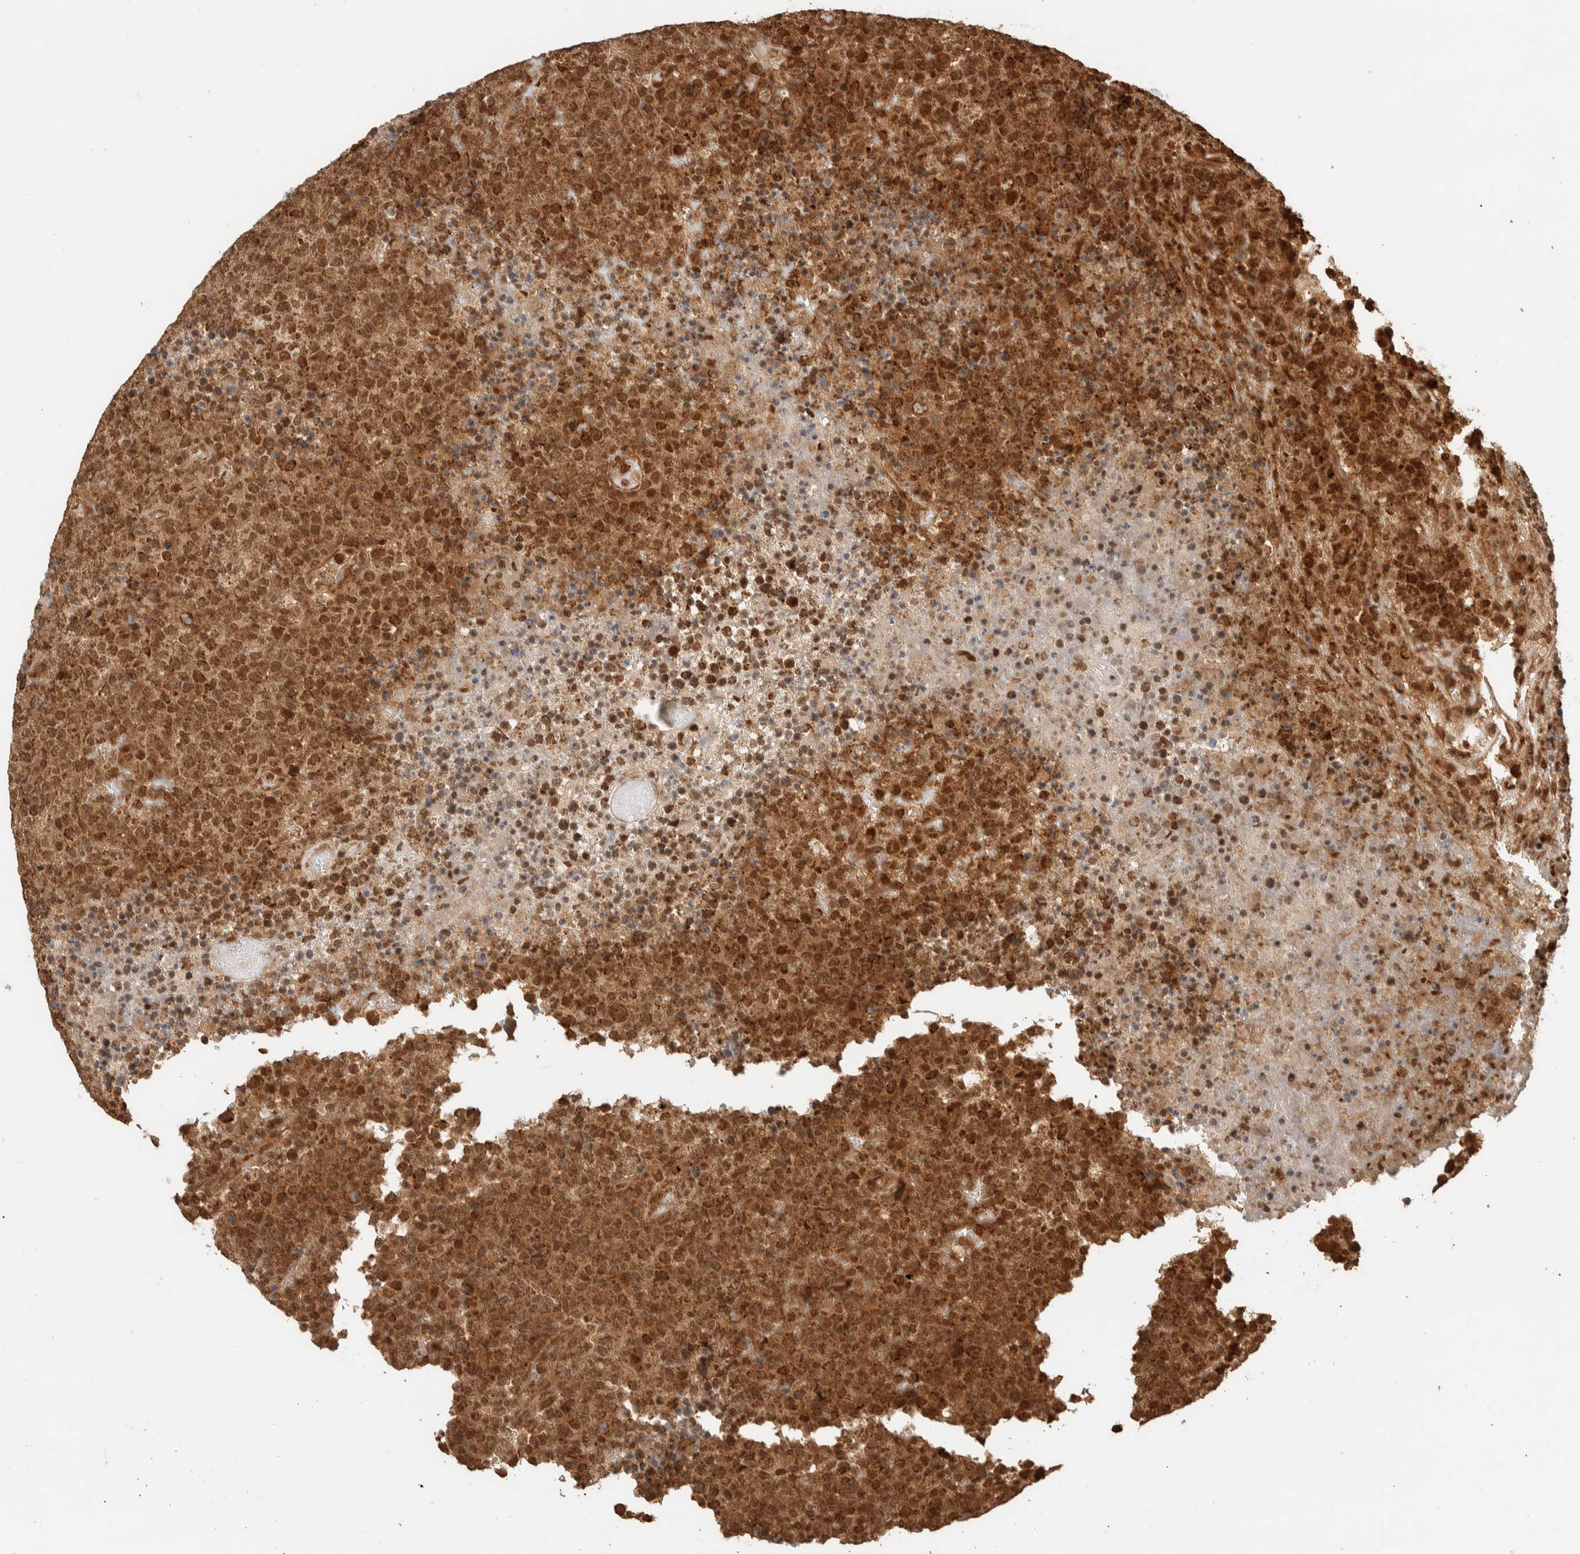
{"staining": {"intensity": "strong", "quantity": ">75%", "location": "cytoplasmic/membranous,nuclear"}, "tissue": "lymphoma", "cell_type": "Tumor cells", "image_type": "cancer", "snomed": [{"axis": "morphology", "description": "Malignant lymphoma, non-Hodgkin's type, High grade"}, {"axis": "topography", "description": "Lymph node"}], "caption": "IHC (DAB) staining of human high-grade malignant lymphoma, non-Hodgkin's type demonstrates strong cytoplasmic/membranous and nuclear protein positivity in about >75% of tumor cells.", "gene": "ZBTB2", "patient": {"sex": "male", "age": 13}}